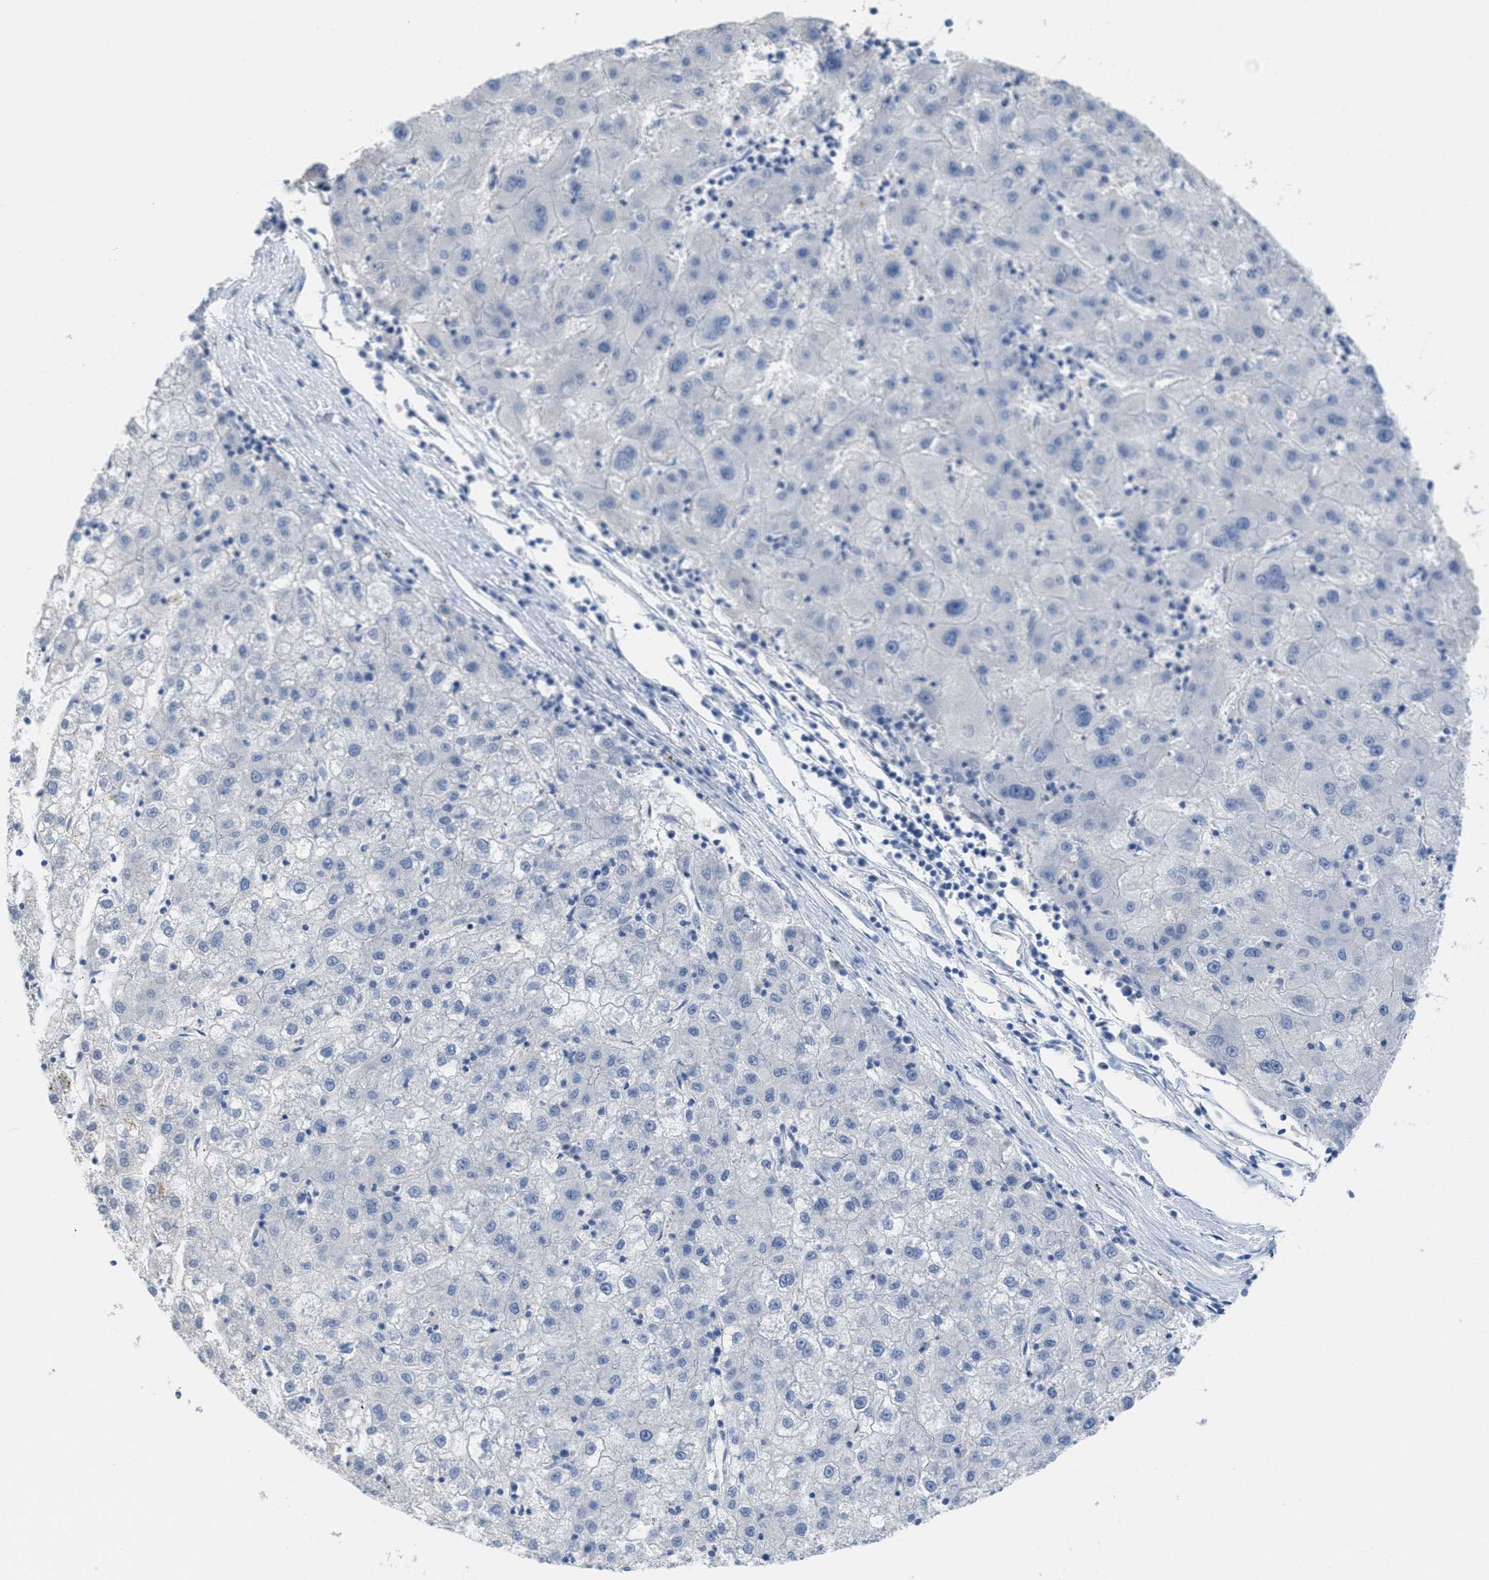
{"staining": {"intensity": "negative", "quantity": "none", "location": "none"}, "tissue": "liver cancer", "cell_type": "Tumor cells", "image_type": "cancer", "snomed": [{"axis": "morphology", "description": "Carcinoma, Hepatocellular, NOS"}, {"axis": "topography", "description": "Liver"}], "caption": "This histopathology image is of hepatocellular carcinoma (liver) stained with immunohistochemistry to label a protein in brown with the nuclei are counter-stained blue. There is no expression in tumor cells. (DAB immunohistochemistry visualized using brightfield microscopy, high magnification).", "gene": "CNNM4", "patient": {"sex": "male", "age": 72}}